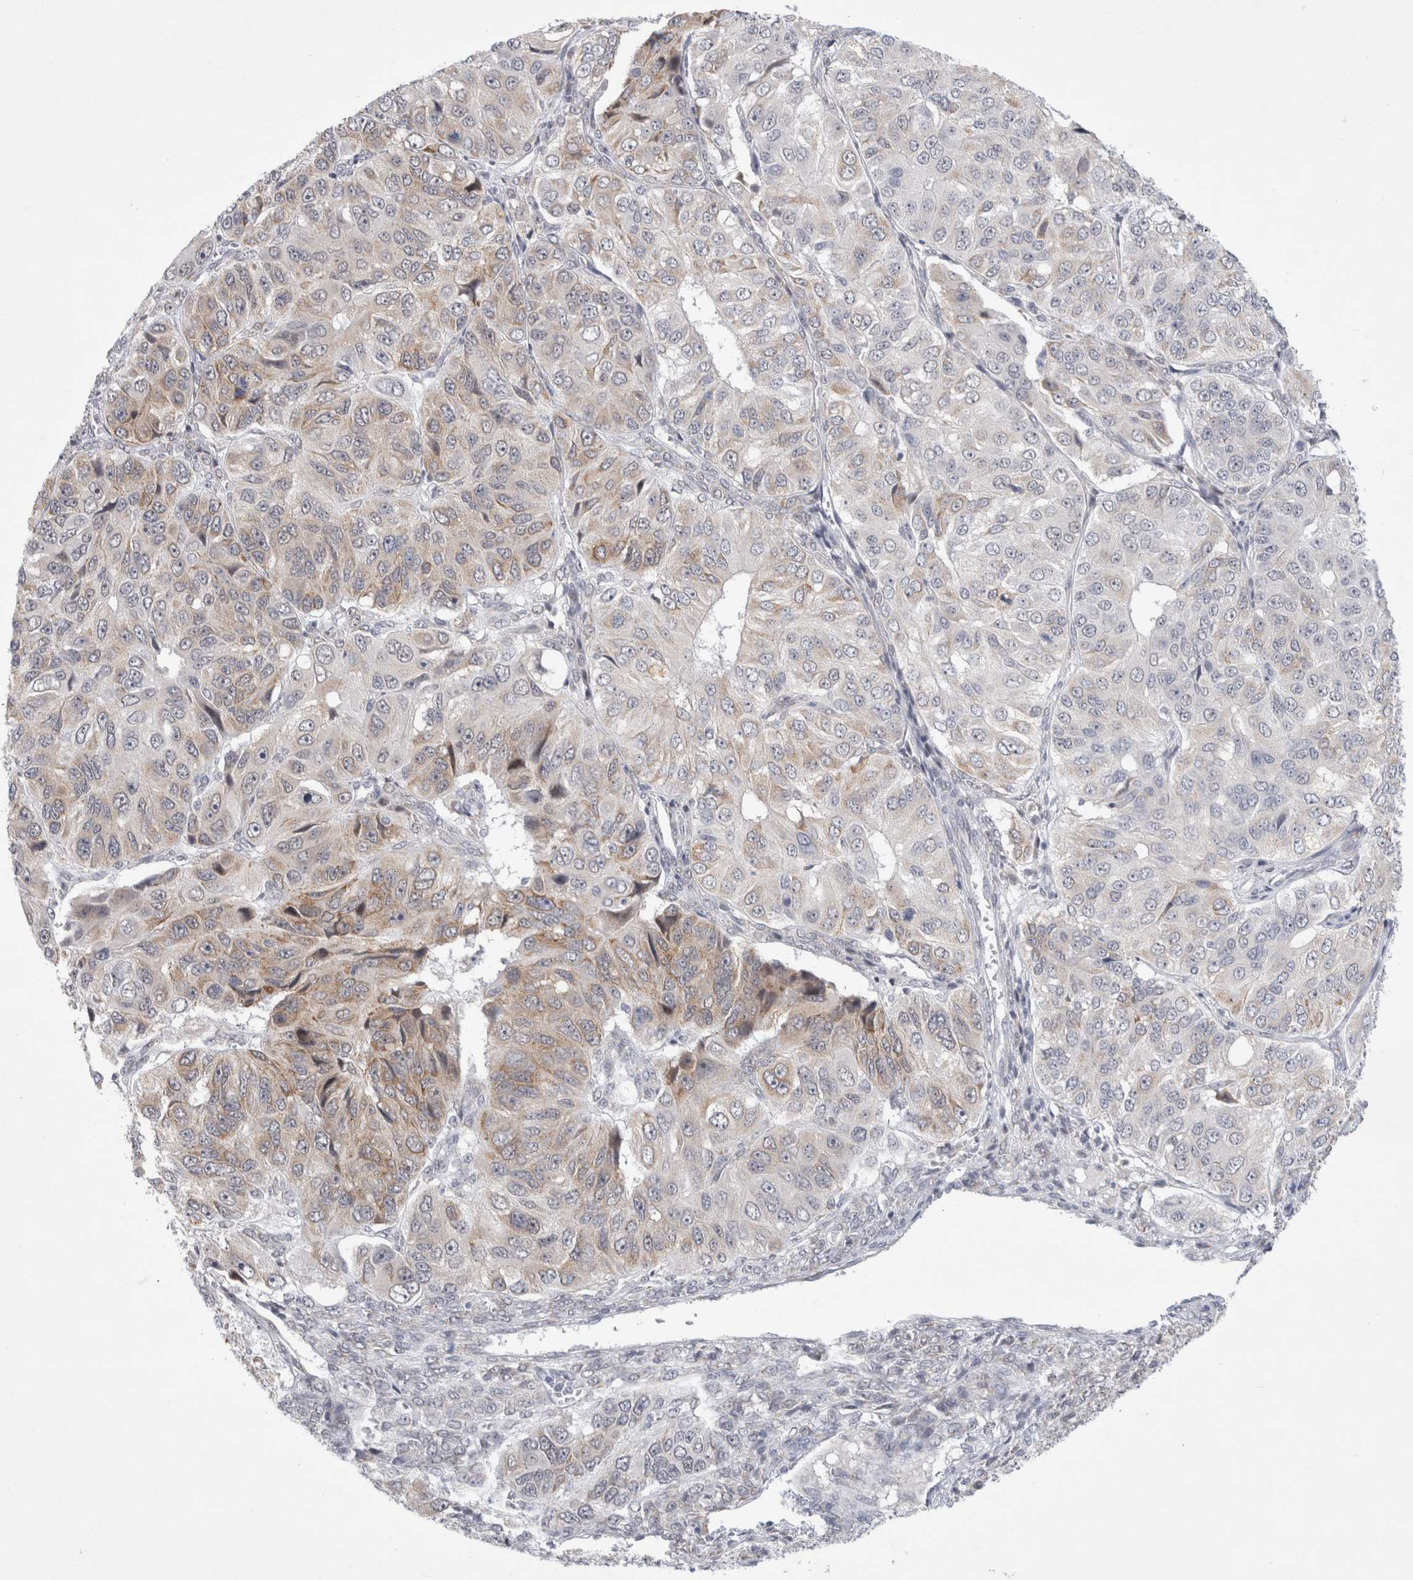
{"staining": {"intensity": "weak", "quantity": "25%-75%", "location": "cytoplasmic/membranous"}, "tissue": "ovarian cancer", "cell_type": "Tumor cells", "image_type": "cancer", "snomed": [{"axis": "morphology", "description": "Carcinoma, endometroid"}, {"axis": "topography", "description": "Ovary"}], "caption": "Weak cytoplasmic/membranous expression for a protein is seen in about 25%-75% of tumor cells of ovarian cancer (endometroid carcinoma) using immunohistochemistry (IHC).", "gene": "TRMT1L", "patient": {"sex": "female", "age": 51}}